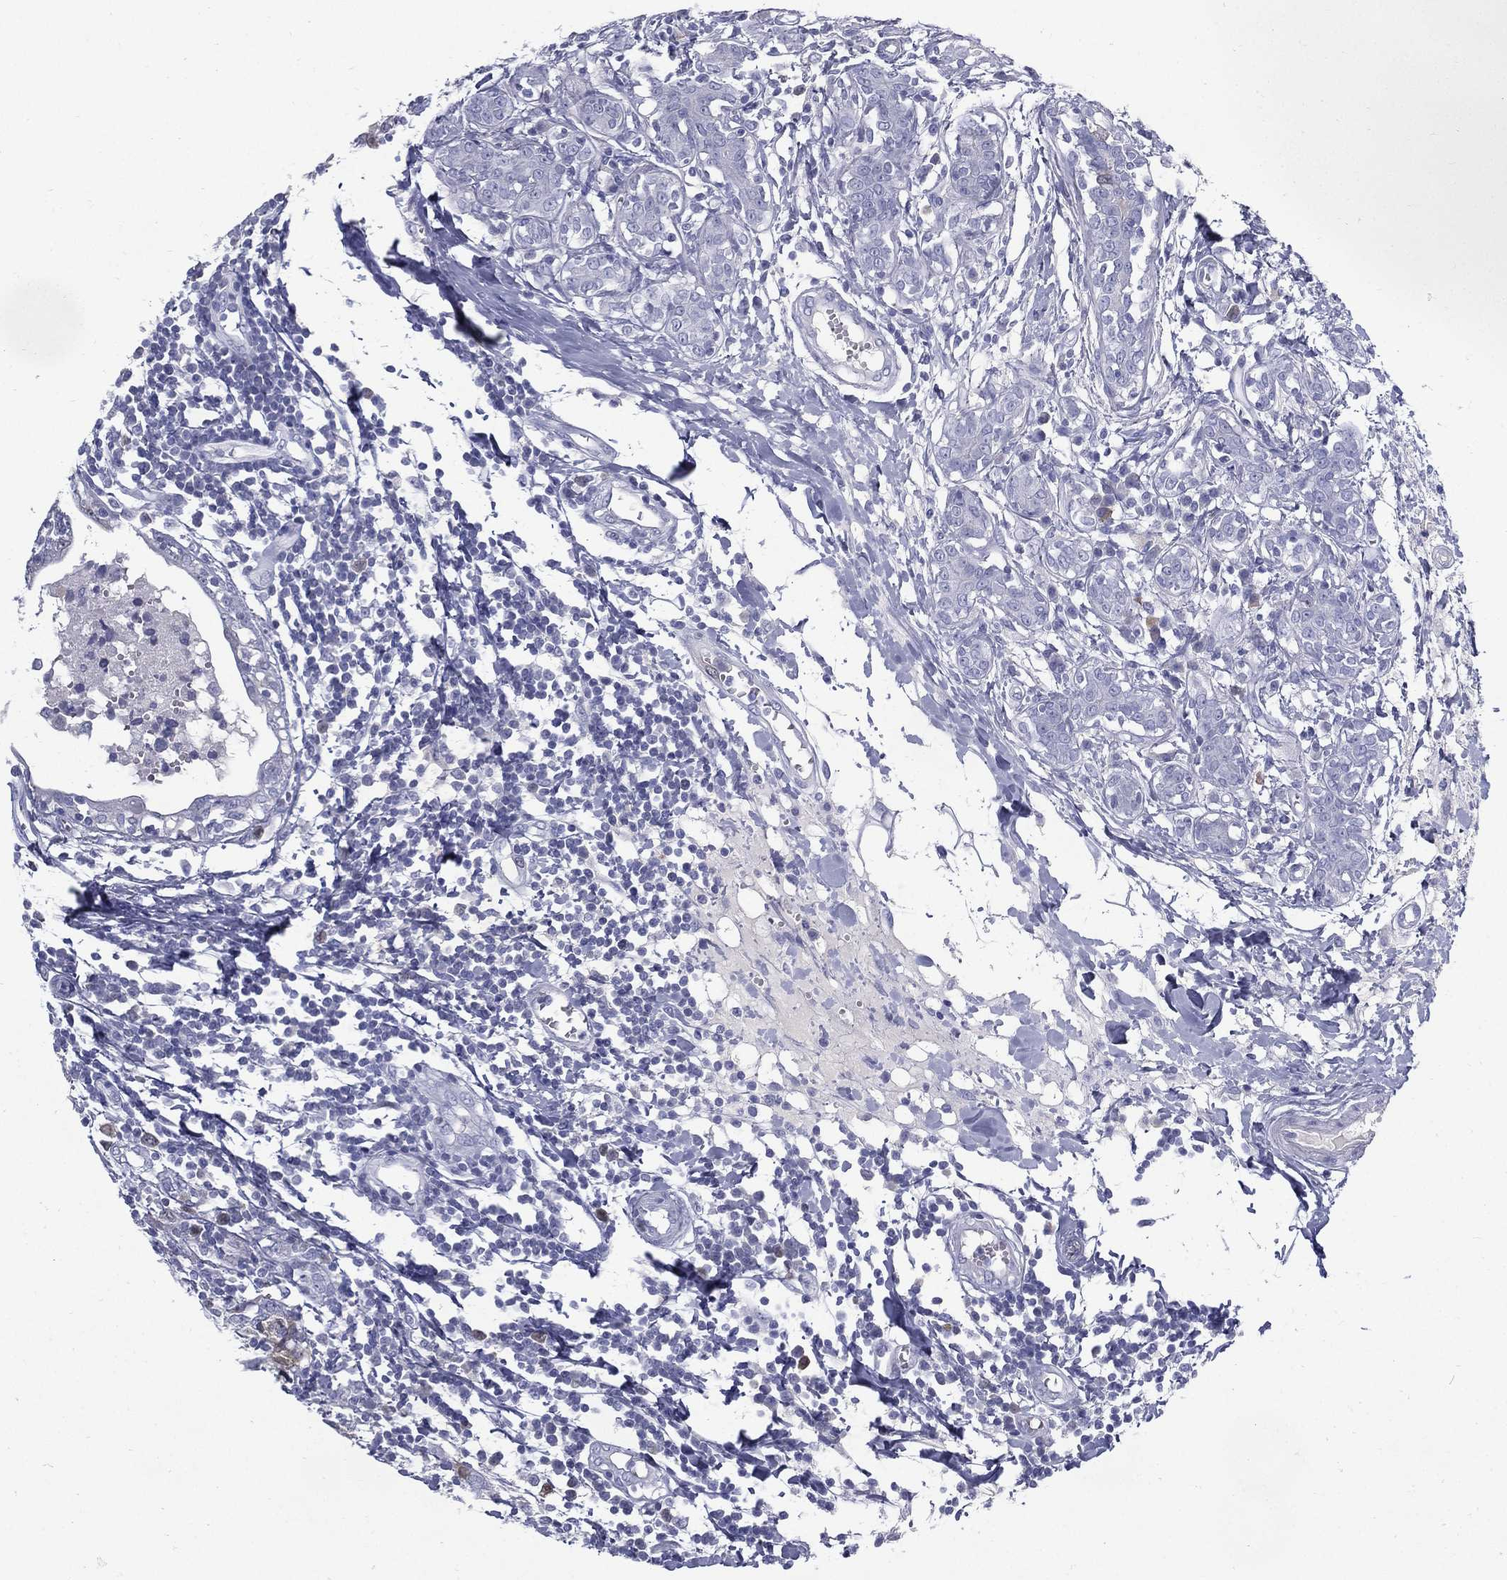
{"staining": {"intensity": "negative", "quantity": "none", "location": "none"}, "tissue": "breast cancer", "cell_type": "Tumor cells", "image_type": "cancer", "snomed": [{"axis": "morphology", "description": "Duct carcinoma"}, {"axis": "topography", "description": "Breast"}], "caption": "Immunohistochemical staining of human breast cancer exhibits no significant expression in tumor cells.", "gene": "KIF2C", "patient": {"sex": "female", "age": 30}}